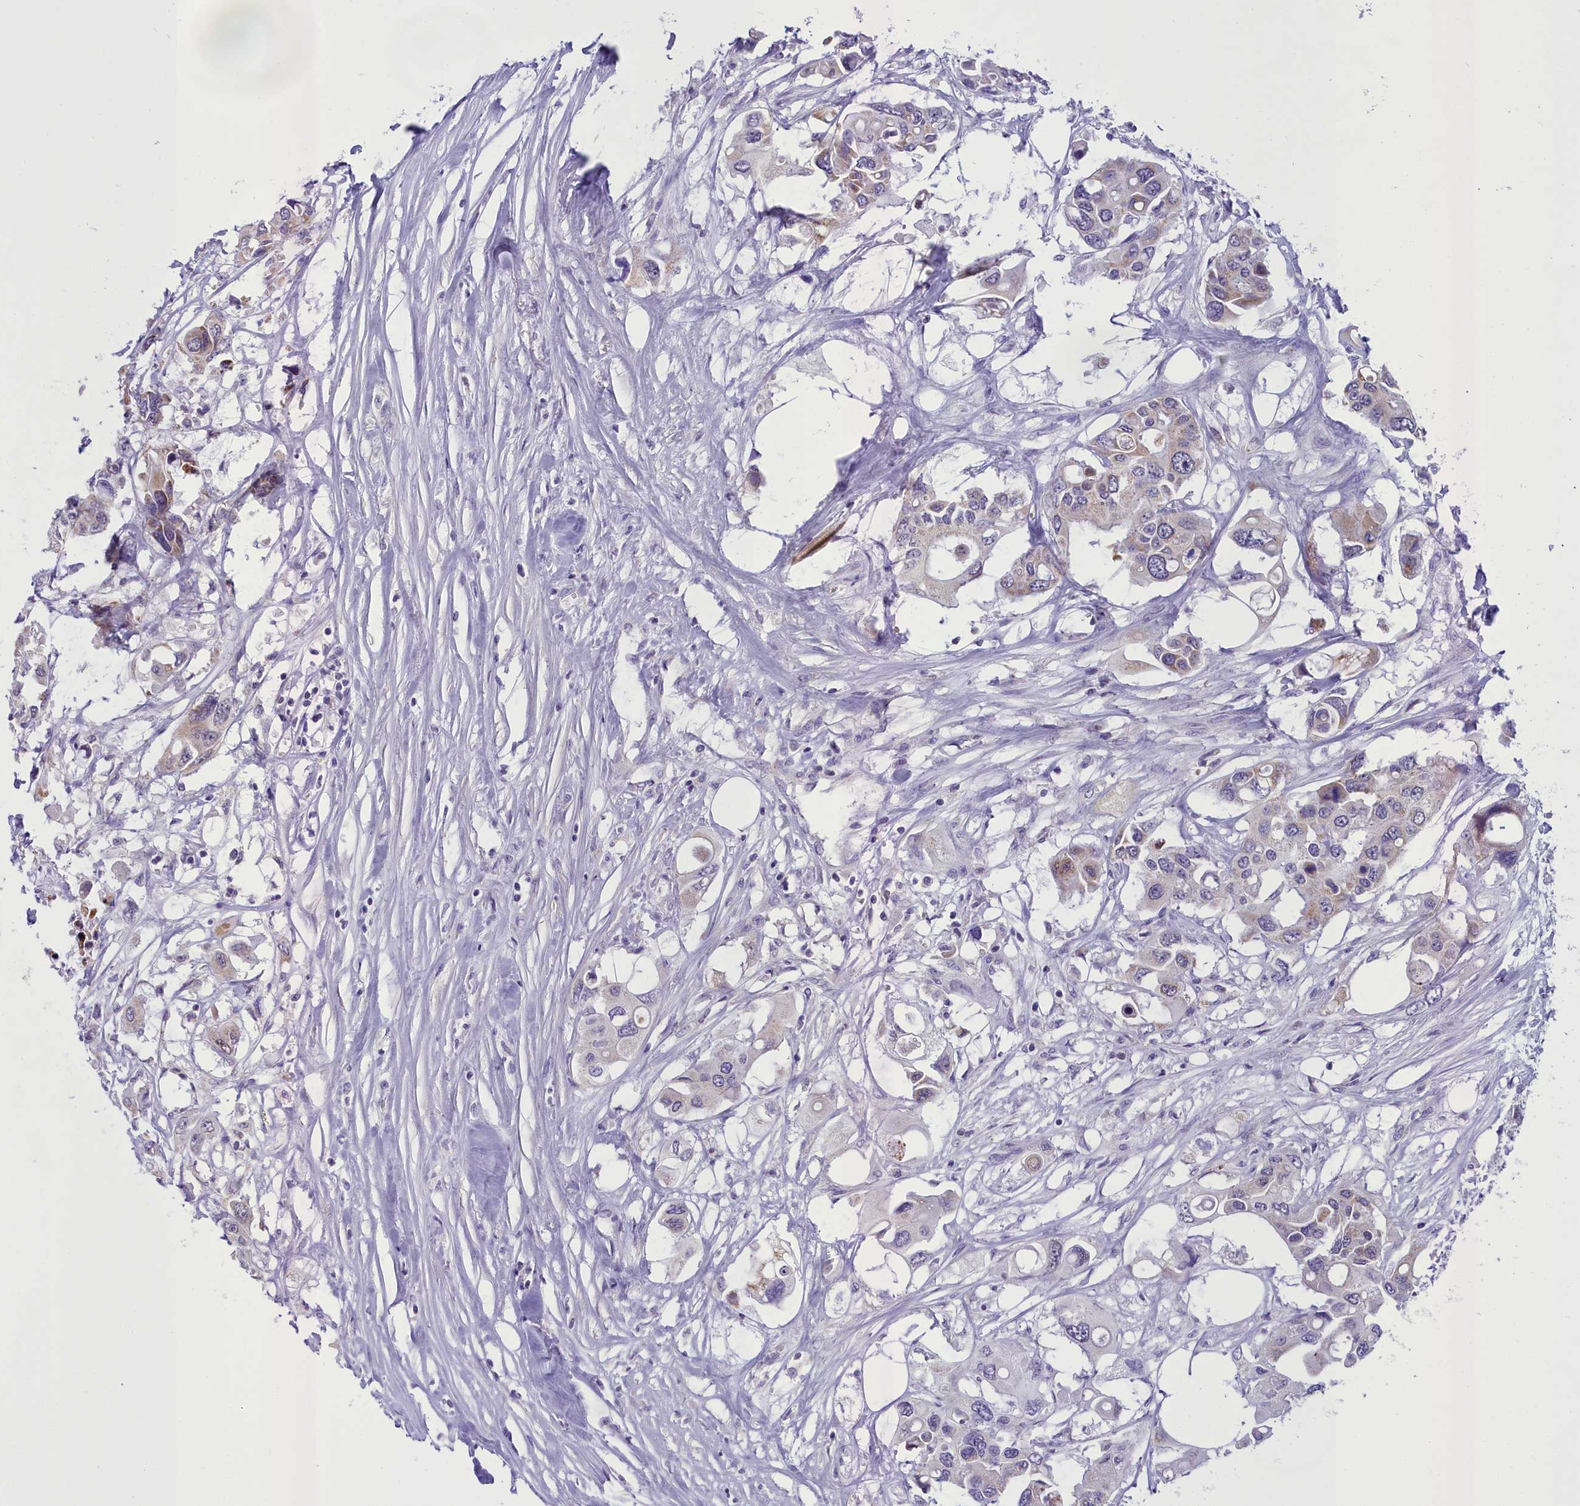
{"staining": {"intensity": "weak", "quantity": "<25%", "location": "cytoplasmic/membranous"}, "tissue": "colorectal cancer", "cell_type": "Tumor cells", "image_type": "cancer", "snomed": [{"axis": "morphology", "description": "Adenocarcinoma, NOS"}, {"axis": "topography", "description": "Colon"}], "caption": "The micrograph displays no staining of tumor cells in colorectal cancer.", "gene": "B9D2", "patient": {"sex": "male", "age": 77}}